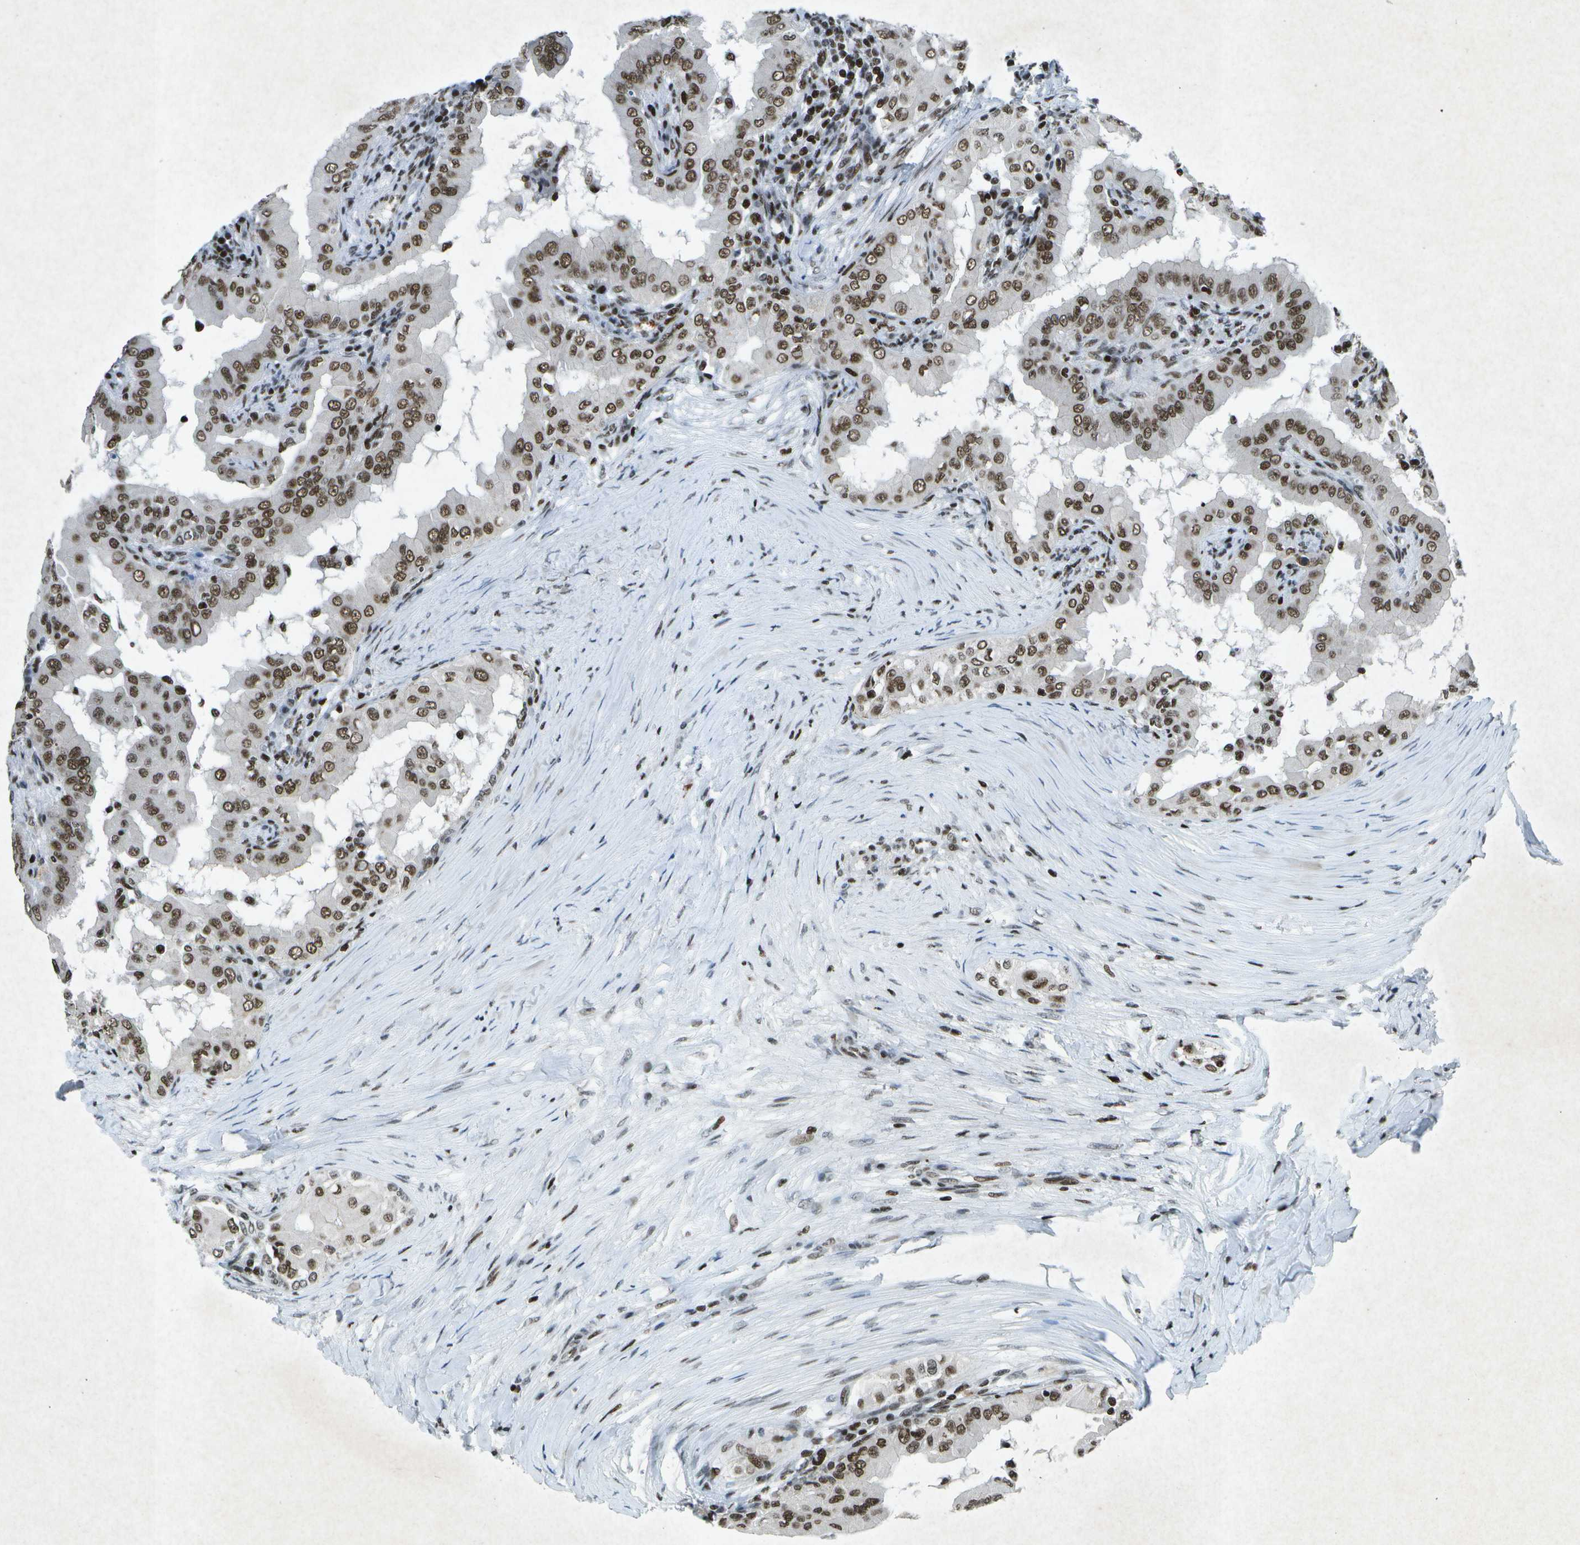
{"staining": {"intensity": "strong", "quantity": ">75%", "location": "nuclear"}, "tissue": "thyroid cancer", "cell_type": "Tumor cells", "image_type": "cancer", "snomed": [{"axis": "morphology", "description": "Papillary adenocarcinoma, NOS"}, {"axis": "topography", "description": "Thyroid gland"}], "caption": "Immunohistochemistry micrograph of human thyroid papillary adenocarcinoma stained for a protein (brown), which displays high levels of strong nuclear positivity in about >75% of tumor cells.", "gene": "MTA2", "patient": {"sex": "male", "age": 33}}